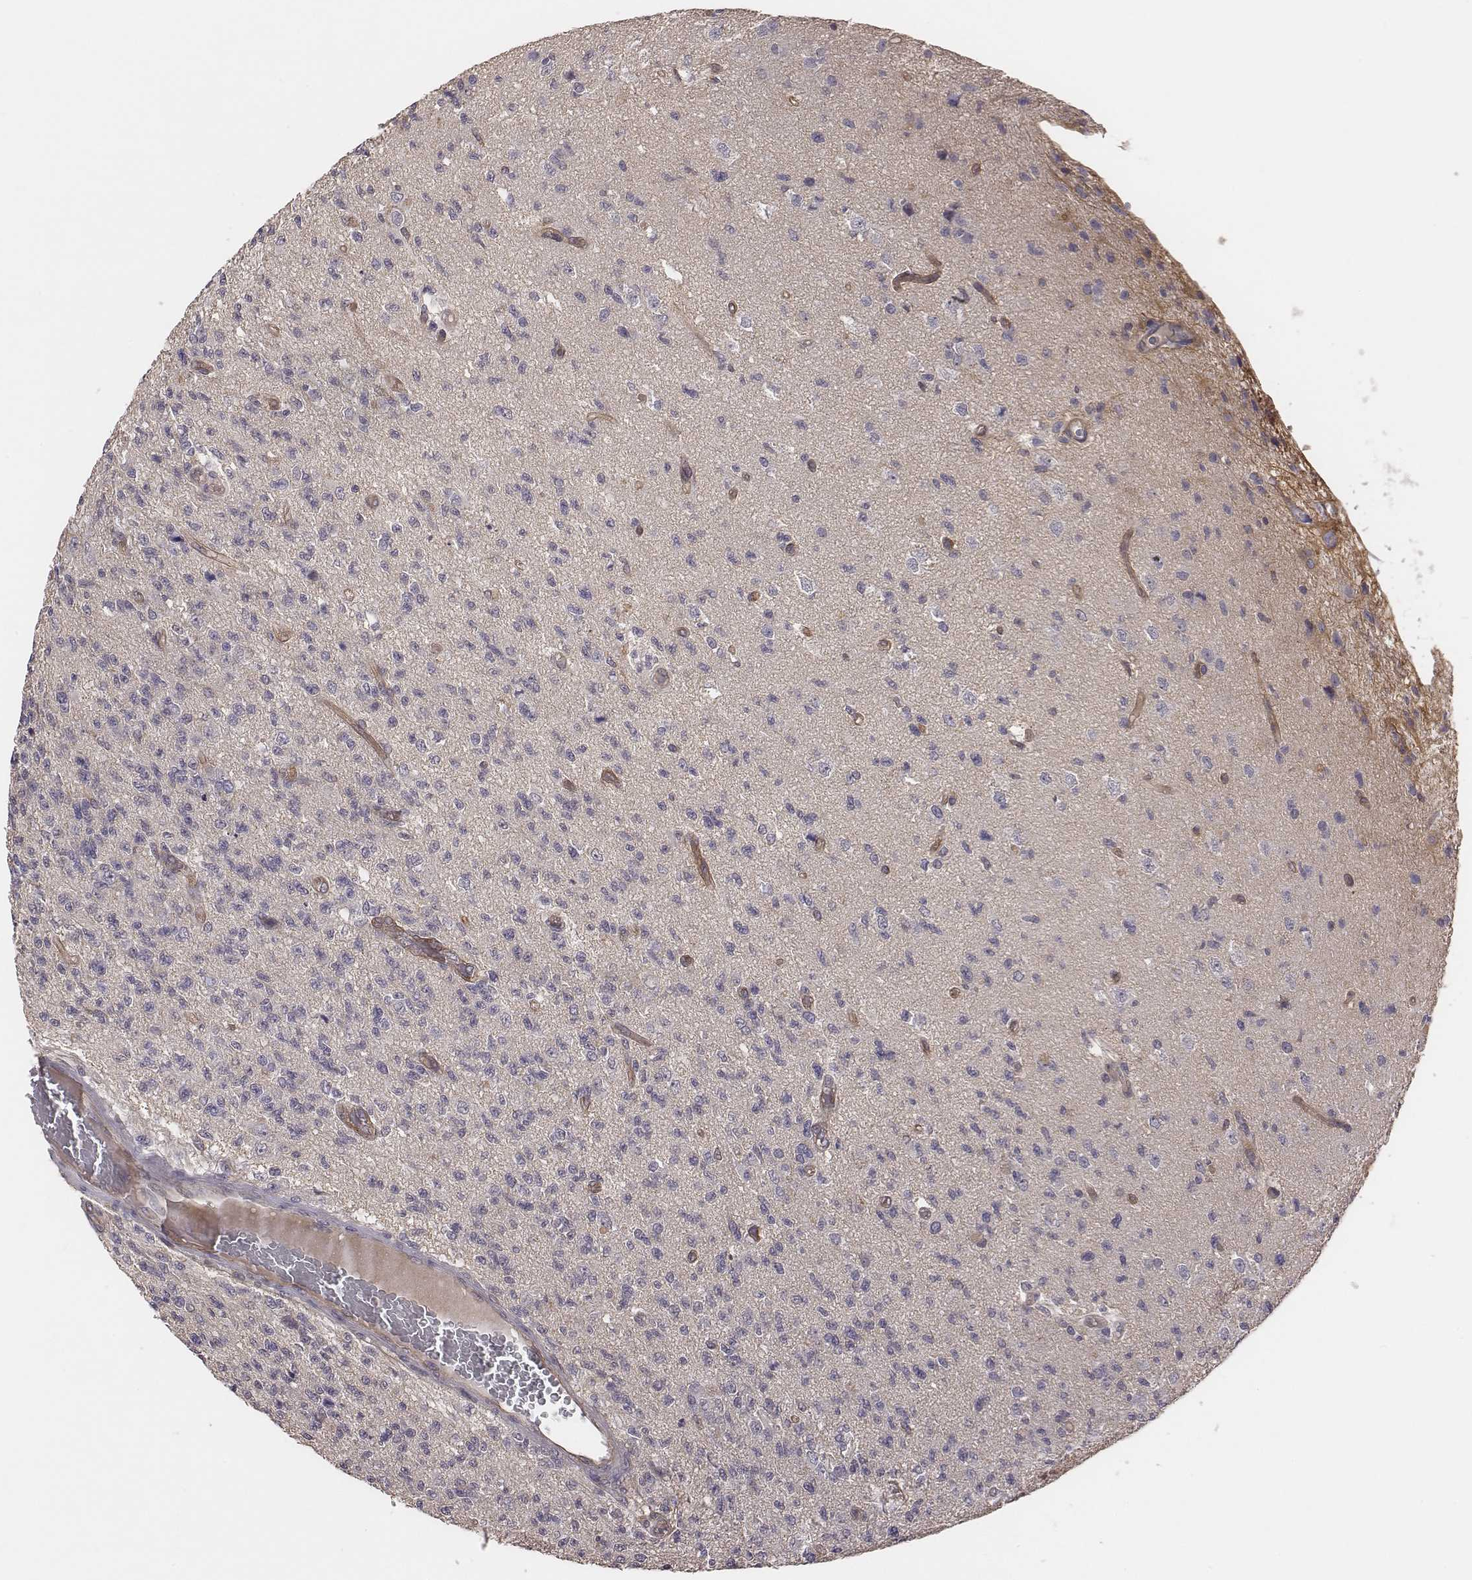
{"staining": {"intensity": "negative", "quantity": "none", "location": "none"}, "tissue": "glioma", "cell_type": "Tumor cells", "image_type": "cancer", "snomed": [{"axis": "morphology", "description": "Glioma, malignant, High grade"}, {"axis": "topography", "description": "Brain"}], "caption": "High magnification brightfield microscopy of malignant glioma (high-grade) stained with DAB (3,3'-diaminobenzidine) (brown) and counterstained with hematoxylin (blue): tumor cells show no significant staining.", "gene": "SCARF1", "patient": {"sex": "male", "age": 56}}